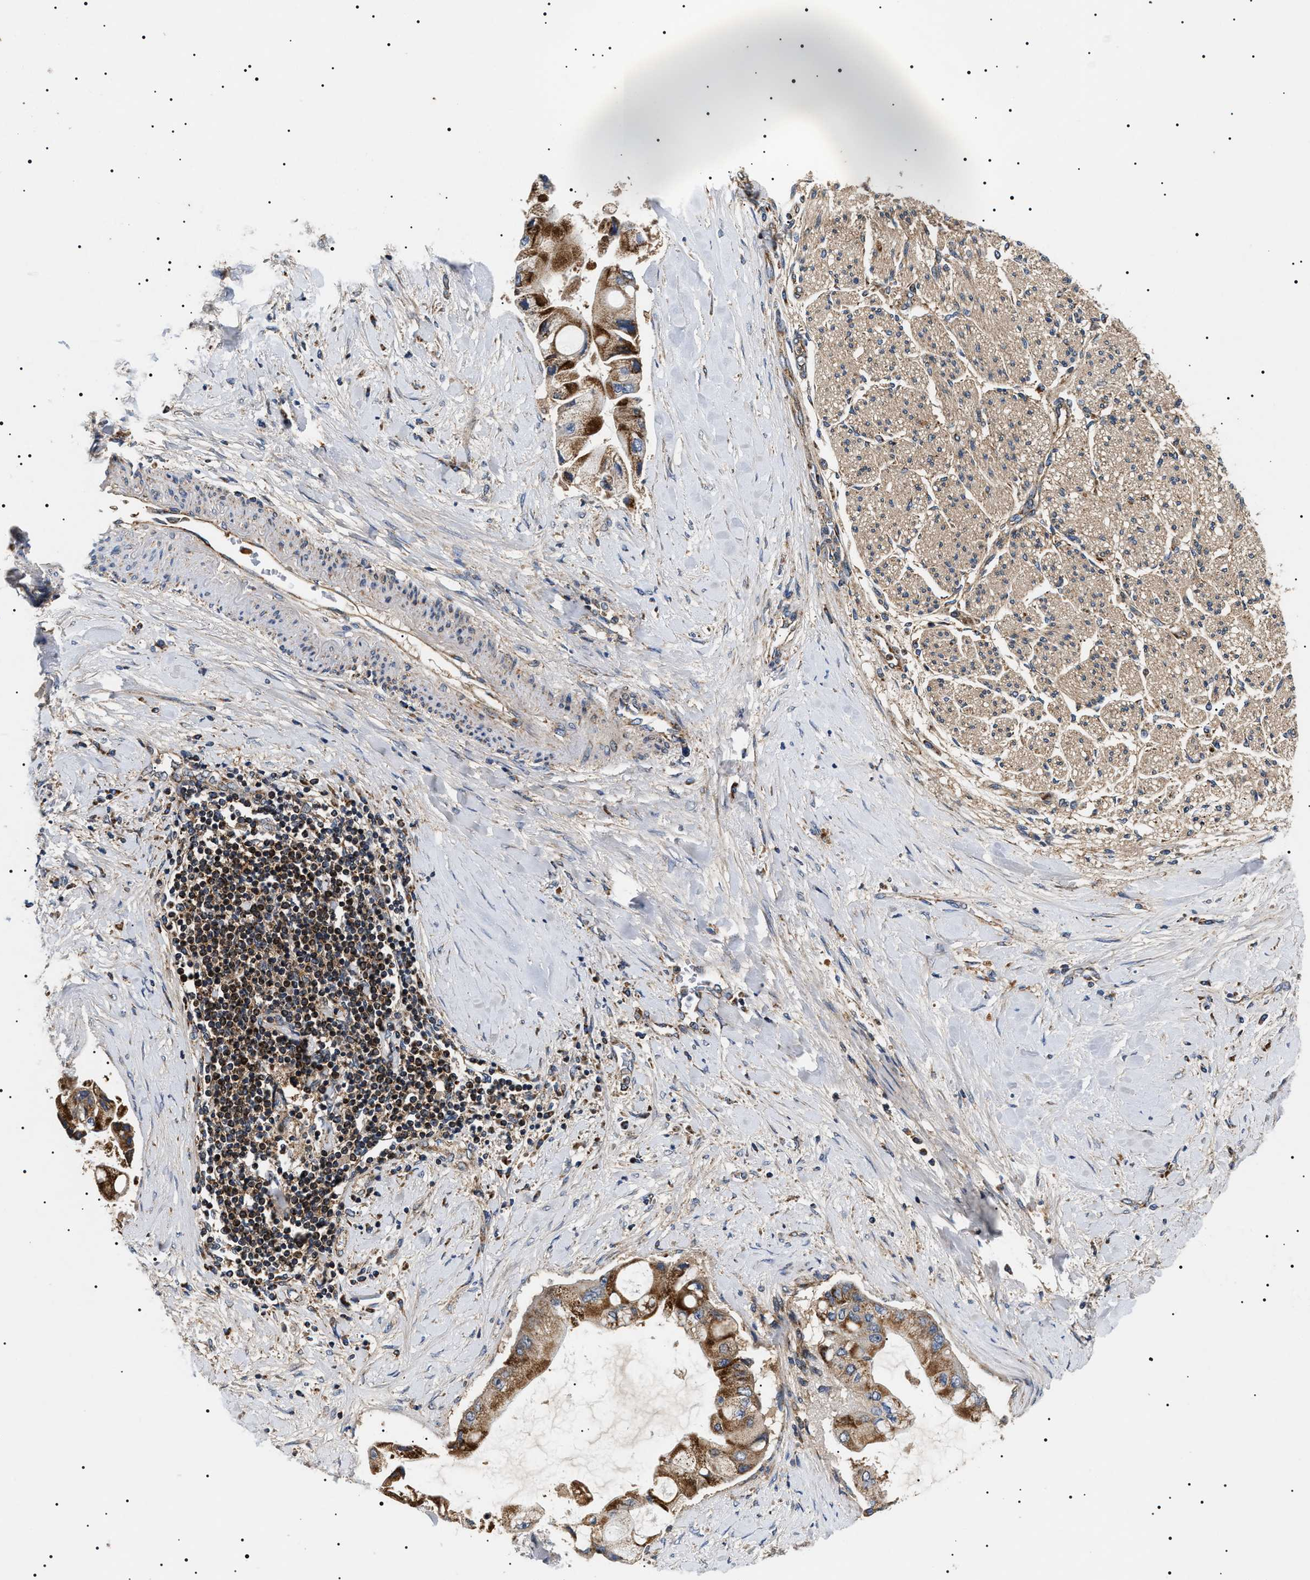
{"staining": {"intensity": "strong", "quantity": ">75%", "location": "cytoplasmic/membranous"}, "tissue": "liver cancer", "cell_type": "Tumor cells", "image_type": "cancer", "snomed": [{"axis": "morphology", "description": "Cholangiocarcinoma"}, {"axis": "topography", "description": "Liver"}], "caption": "Immunohistochemistry (IHC) image of neoplastic tissue: liver cancer (cholangiocarcinoma) stained using IHC exhibits high levels of strong protein expression localized specifically in the cytoplasmic/membranous of tumor cells, appearing as a cytoplasmic/membranous brown color.", "gene": "OXSM", "patient": {"sex": "male", "age": 50}}